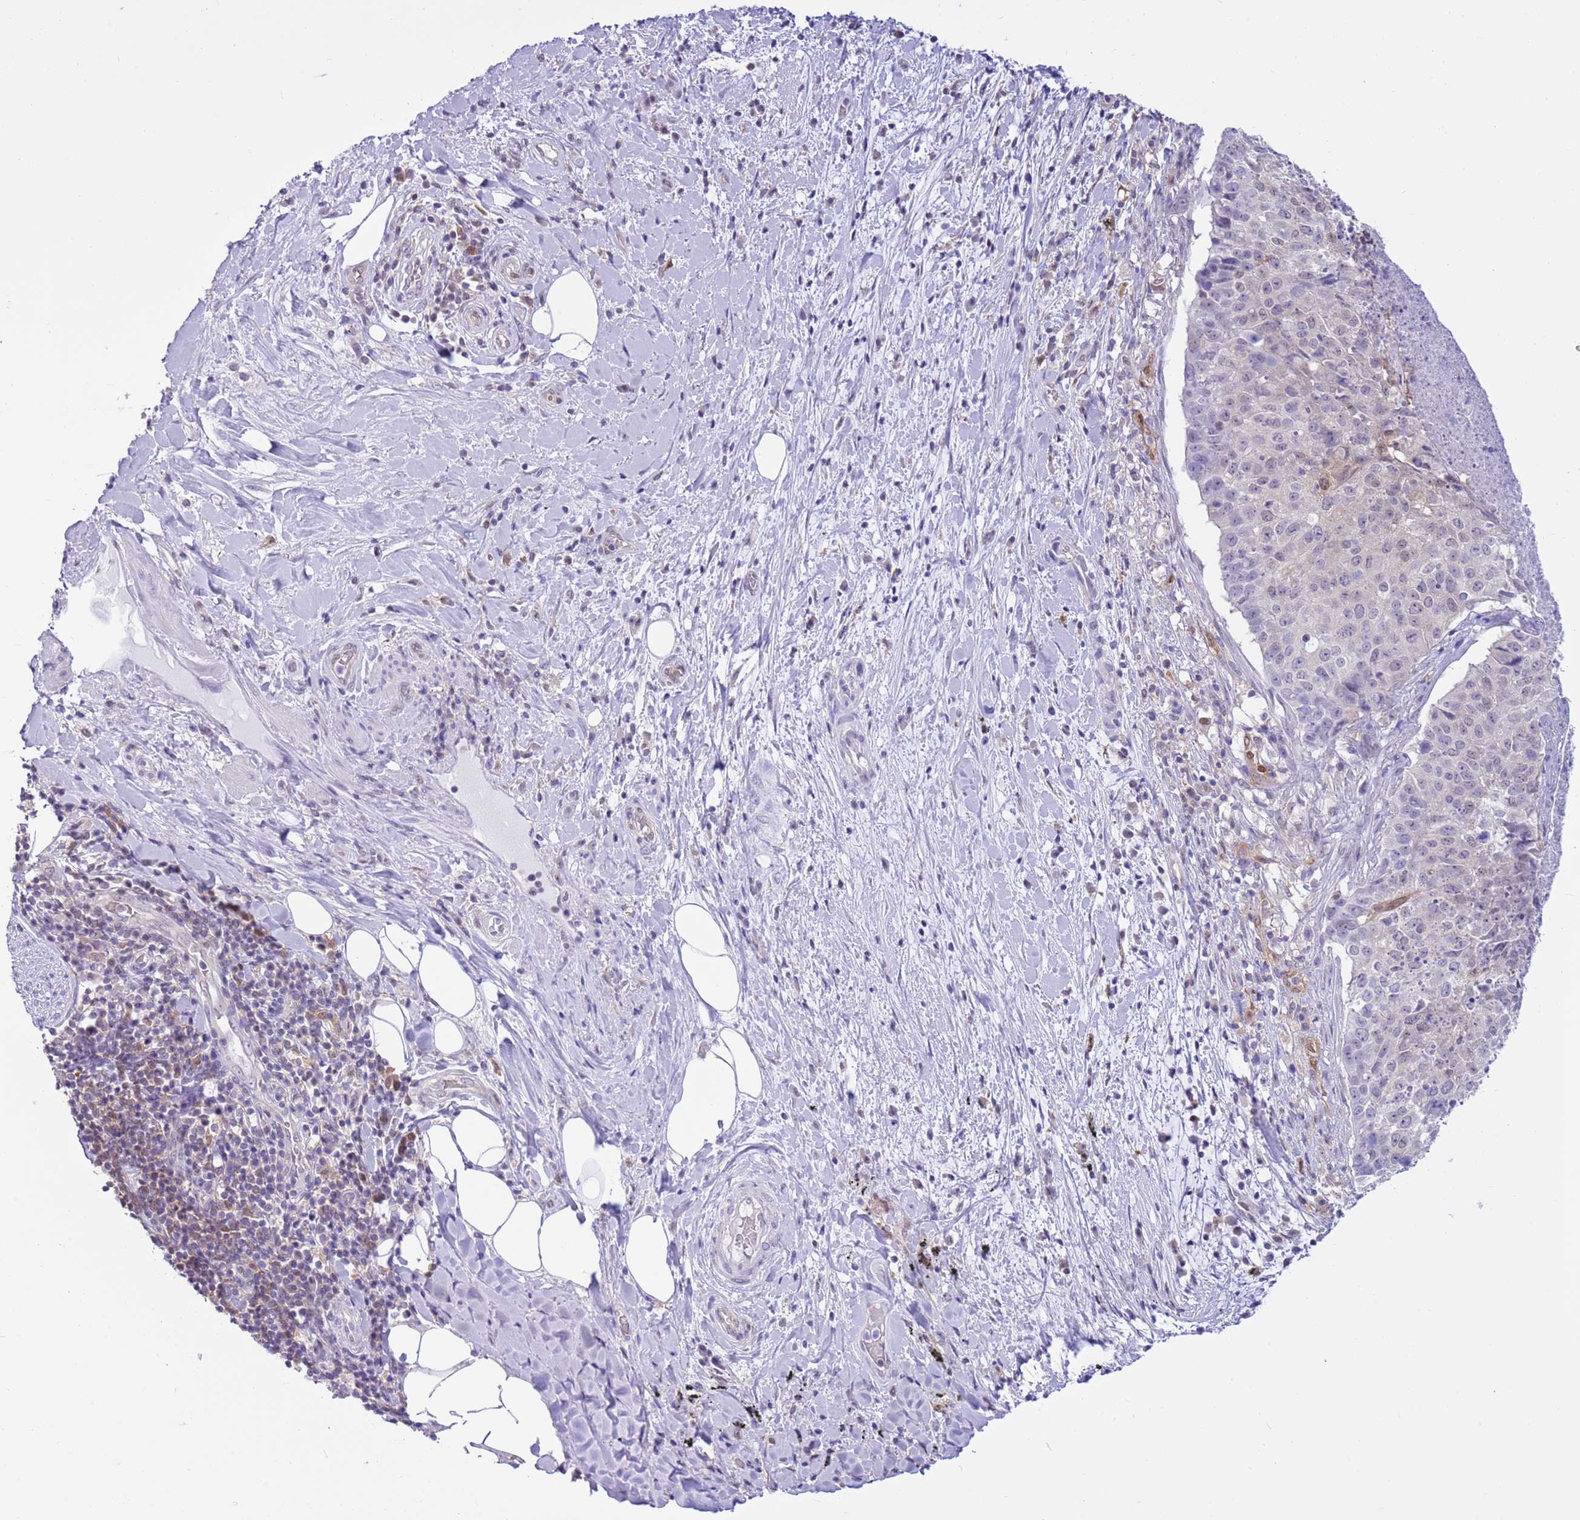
{"staining": {"intensity": "negative", "quantity": "none", "location": "none"}, "tissue": "adipose tissue", "cell_type": "Adipocytes", "image_type": "normal", "snomed": [{"axis": "morphology", "description": "Normal tissue, NOS"}, {"axis": "morphology", "description": "Squamous cell carcinoma, NOS"}, {"axis": "topography", "description": "Bronchus"}, {"axis": "topography", "description": "Lung"}], "caption": "Immunohistochemistry micrograph of normal adipose tissue: human adipose tissue stained with DAB (3,3'-diaminobenzidine) displays no significant protein expression in adipocytes.", "gene": "DDI2", "patient": {"sex": "male", "age": 64}}